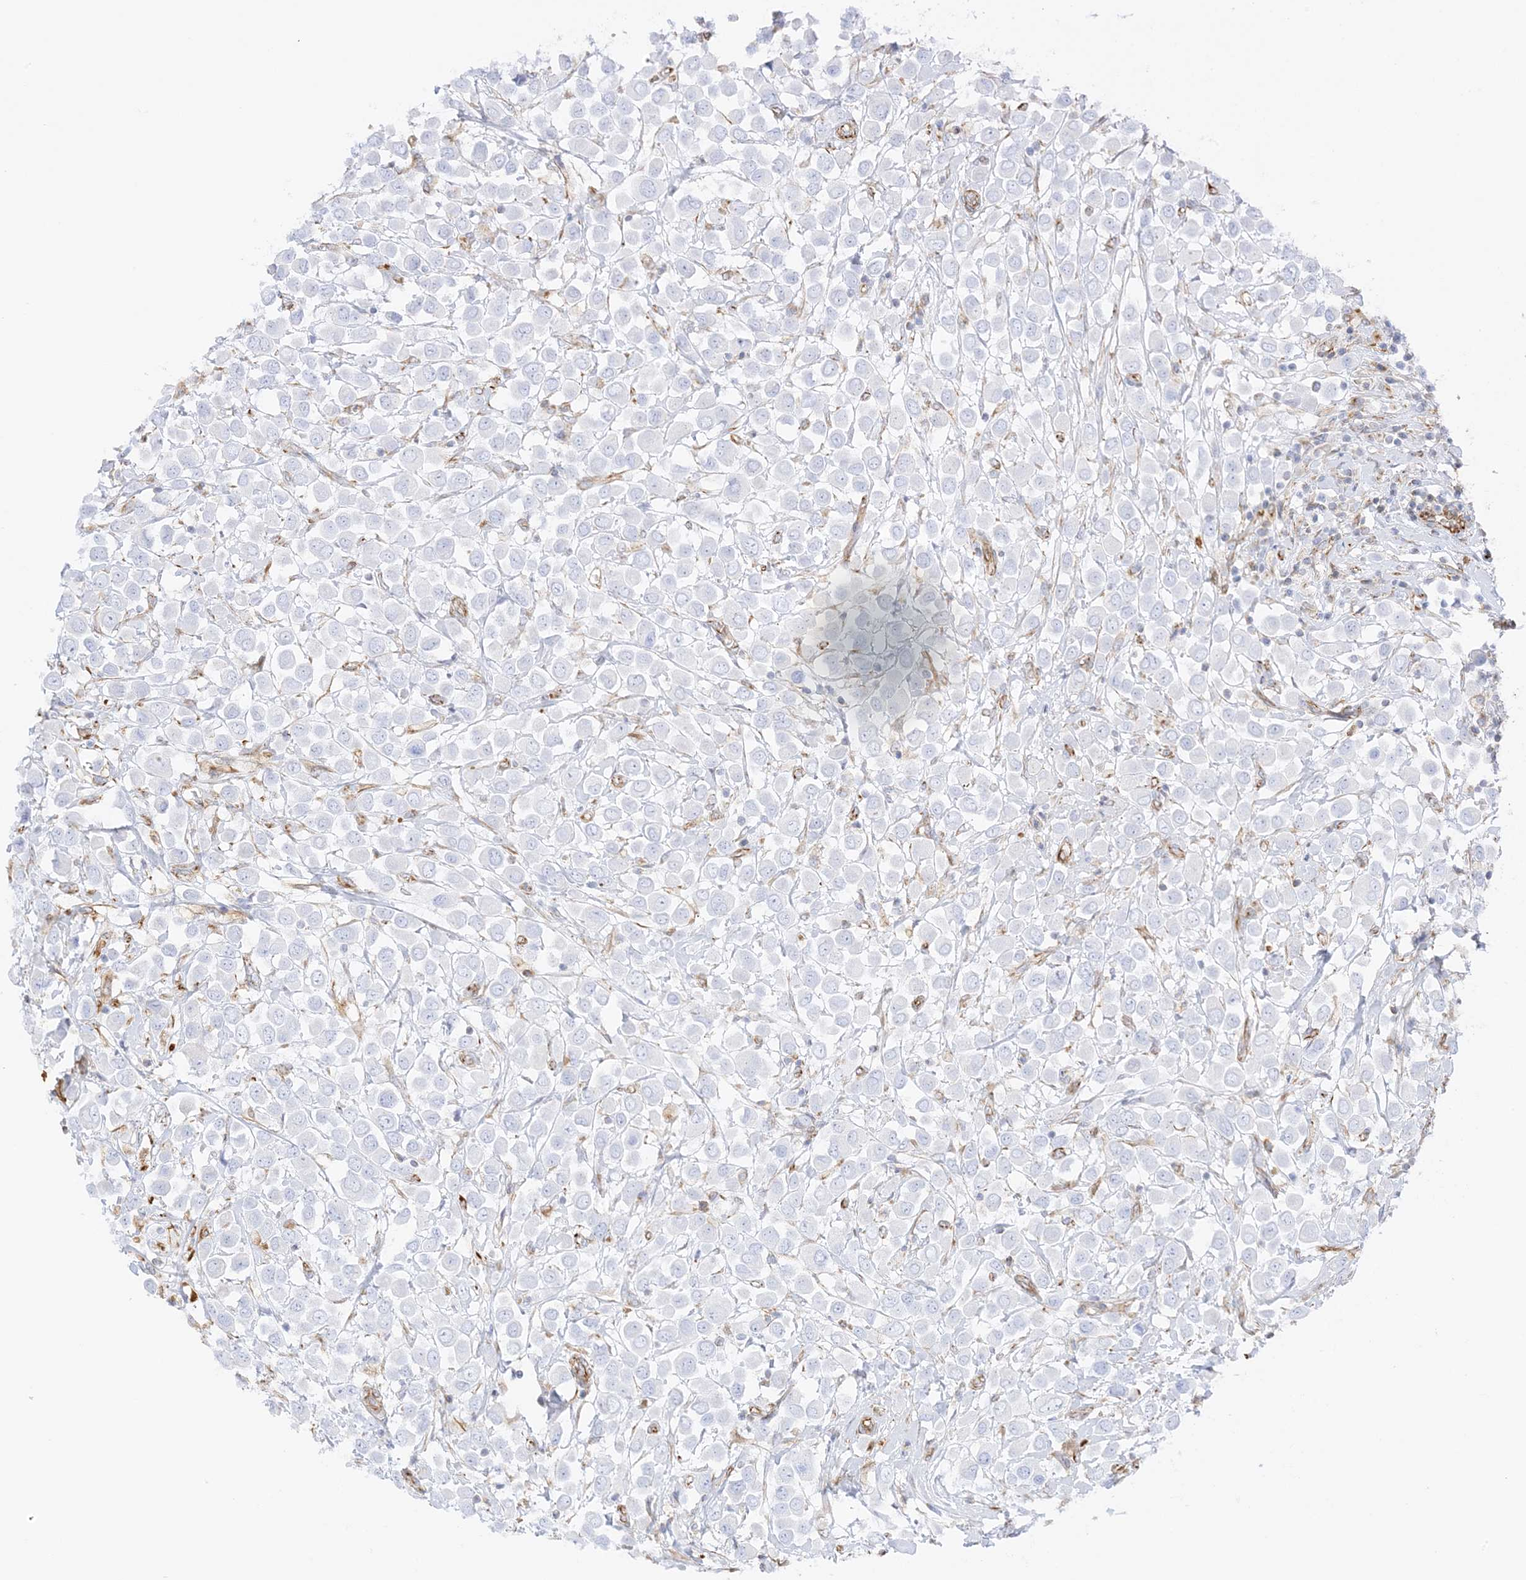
{"staining": {"intensity": "negative", "quantity": "none", "location": "none"}, "tissue": "breast cancer", "cell_type": "Tumor cells", "image_type": "cancer", "snomed": [{"axis": "morphology", "description": "Duct carcinoma"}, {"axis": "topography", "description": "Breast"}], "caption": "Tumor cells show no significant protein staining in breast infiltrating ductal carcinoma.", "gene": "PID1", "patient": {"sex": "female", "age": 61}}